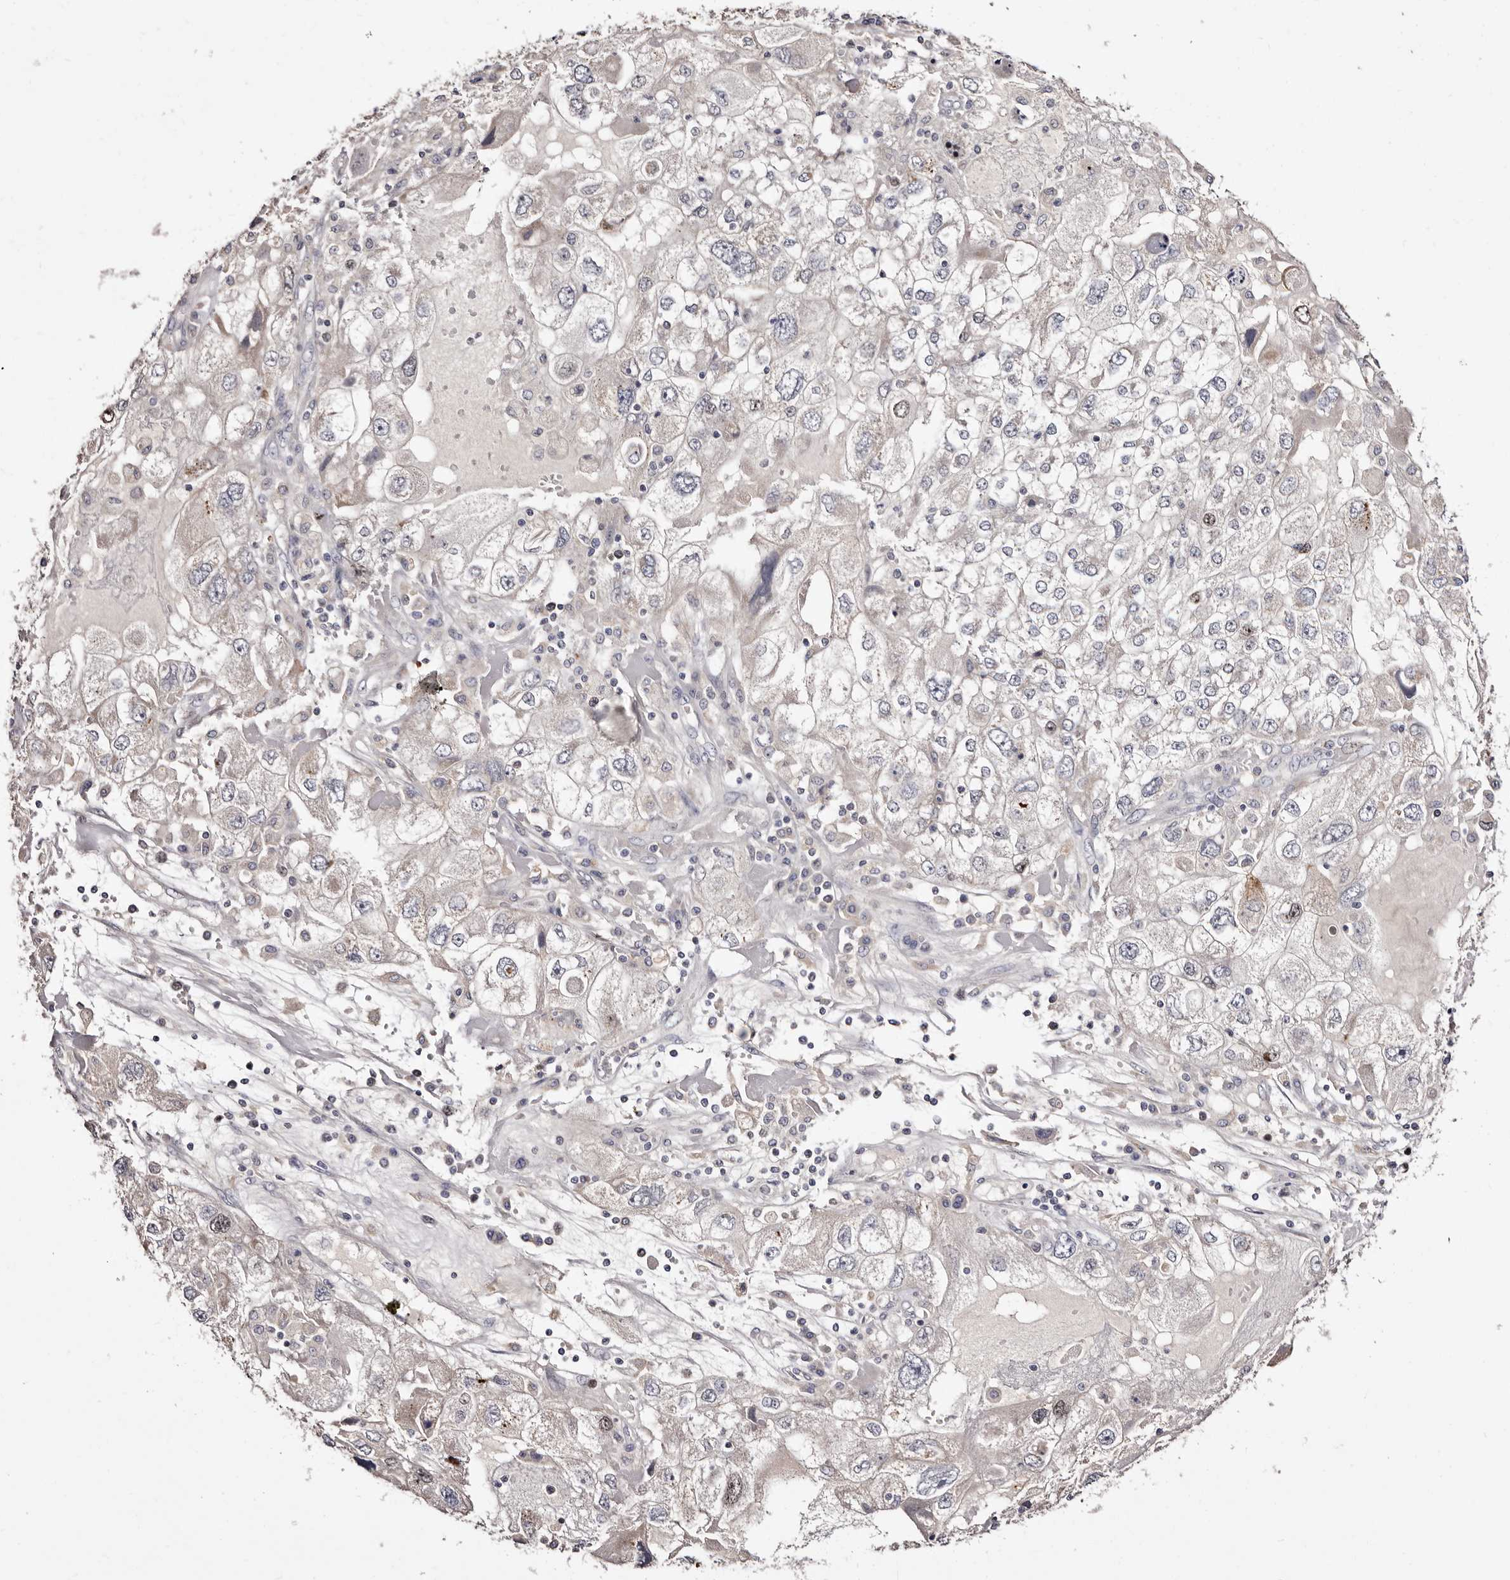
{"staining": {"intensity": "weak", "quantity": "<25%", "location": "nuclear"}, "tissue": "endometrial cancer", "cell_type": "Tumor cells", "image_type": "cancer", "snomed": [{"axis": "morphology", "description": "Adenocarcinoma, NOS"}, {"axis": "topography", "description": "Endometrium"}], "caption": "The immunohistochemistry image has no significant staining in tumor cells of endometrial cancer (adenocarcinoma) tissue.", "gene": "CDCA8", "patient": {"sex": "female", "age": 49}}